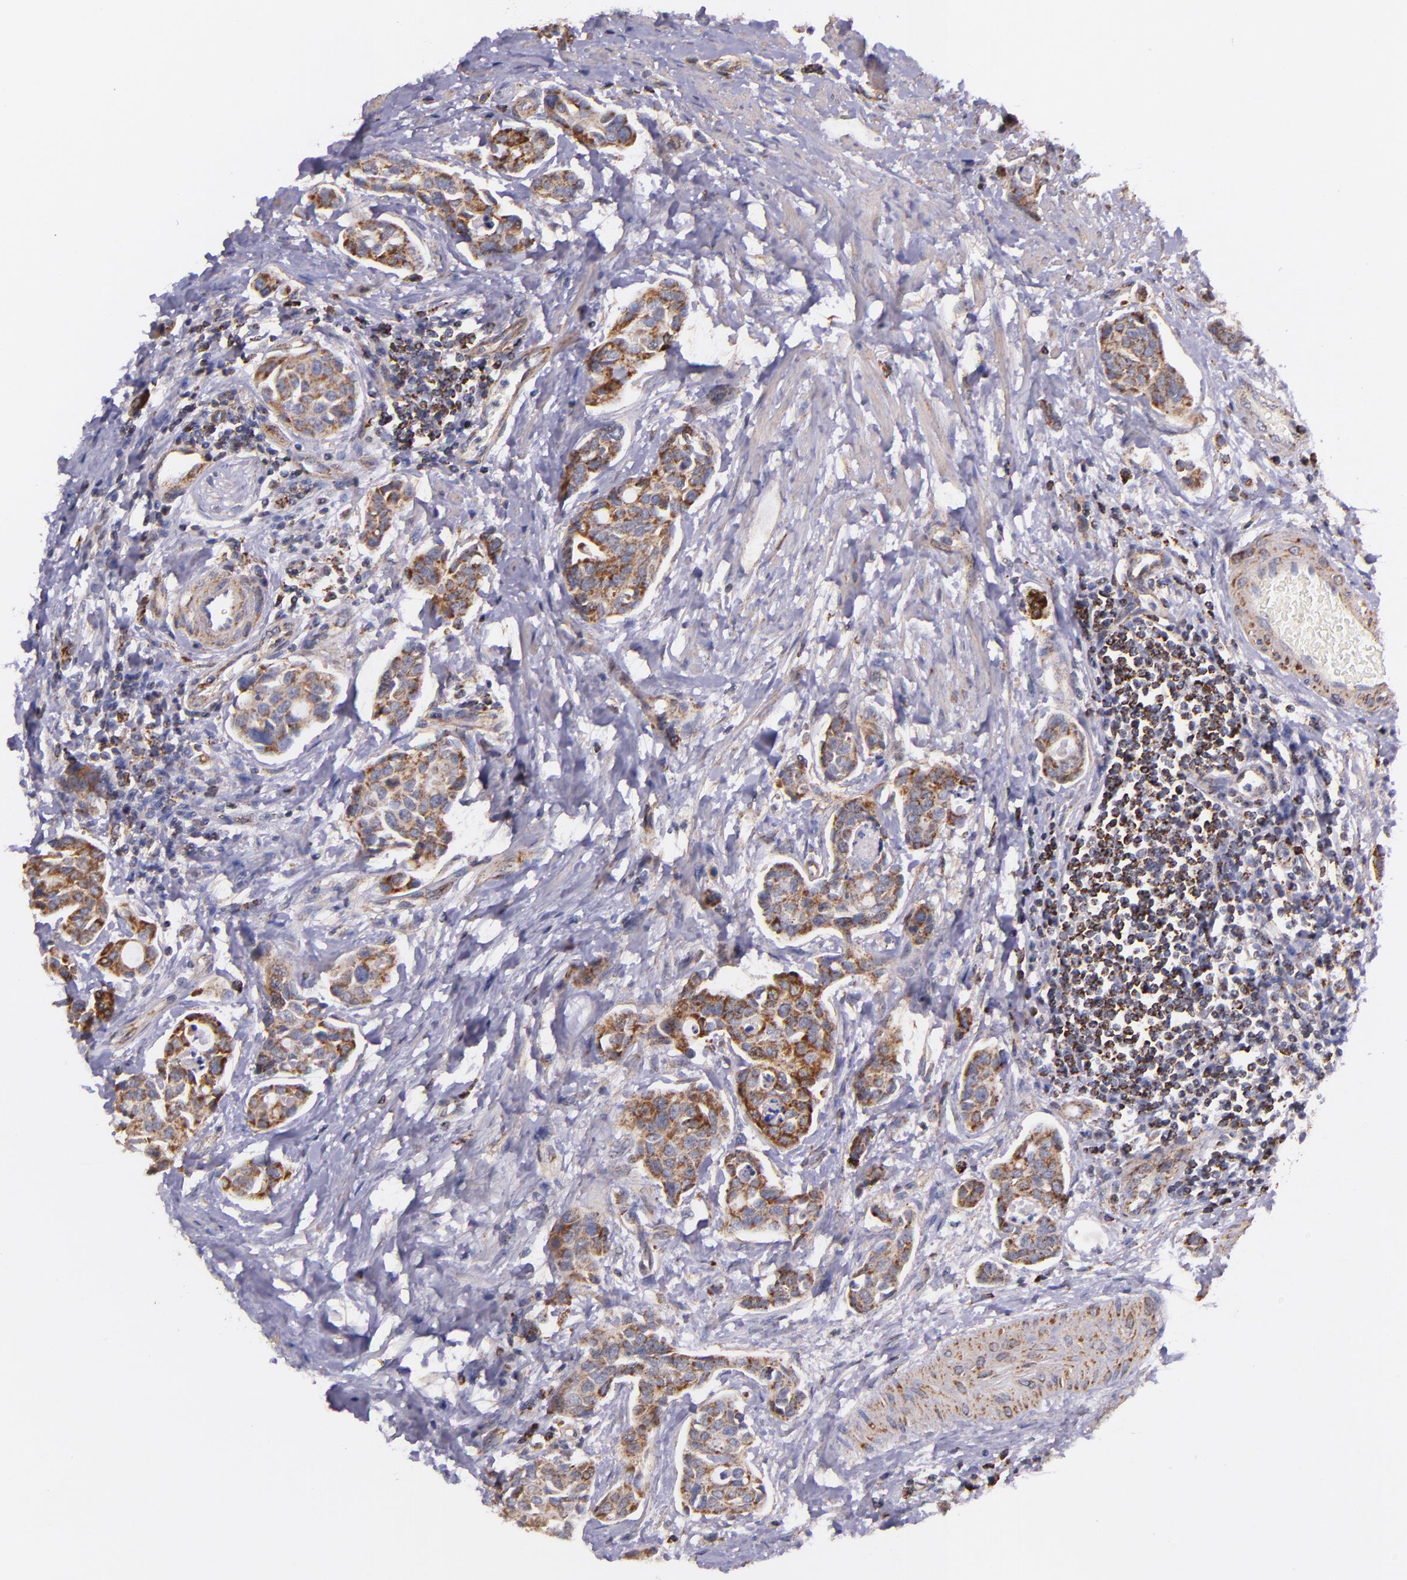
{"staining": {"intensity": "moderate", "quantity": ">75%", "location": "cytoplasmic/membranous"}, "tissue": "urothelial cancer", "cell_type": "Tumor cells", "image_type": "cancer", "snomed": [{"axis": "morphology", "description": "Urothelial carcinoma, High grade"}, {"axis": "topography", "description": "Urinary bladder"}], "caption": "An image showing moderate cytoplasmic/membranous staining in about >75% of tumor cells in high-grade urothelial carcinoma, as visualized by brown immunohistochemical staining.", "gene": "IDH3G", "patient": {"sex": "male", "age": 78}}